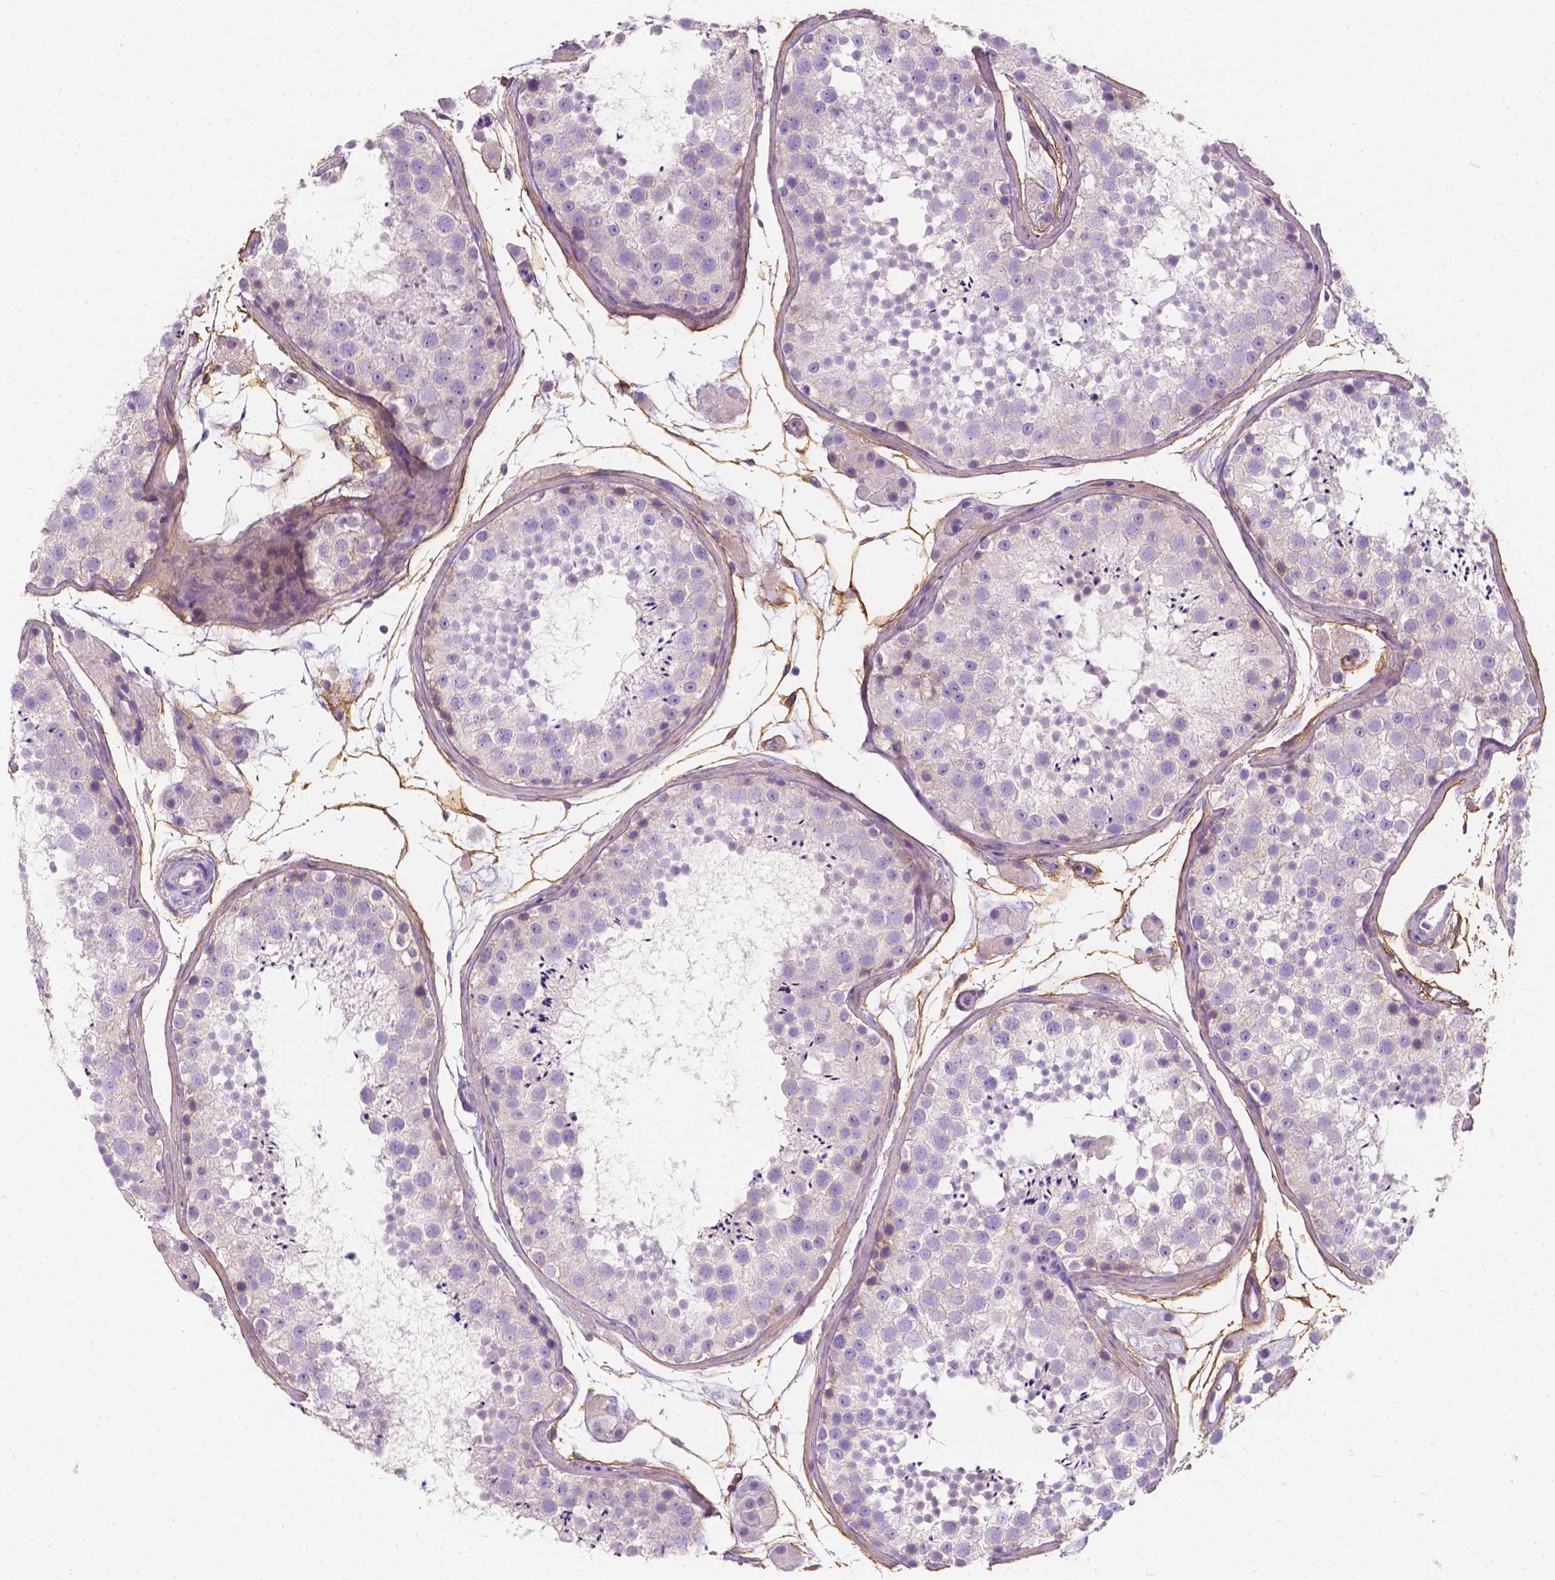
{"staining": {"intensity": "negative", "quantity": "none", "location": "none"}, "tissue": "testis", "cell_type": "Cells in seminiferous ducts", "image_type": "normal", "snomed": [{"axis": "morphology", "description": "Normal tissue, NOS"}, {"axis": "topography", "description": "Testis"}], "caption": "High magnification brightfield microscopy of normal testis stained with DAB (brown) and counterstained with hematoxylin (blue): cells in seminiferous ducts show no significant expression. (Stains: DAB IHC with hematoxylin counter stain, Microscopy: brightfield microscopy at high magnification).", "gene": "GNAO1", "patient": {"sex": "male", "age": 41}}